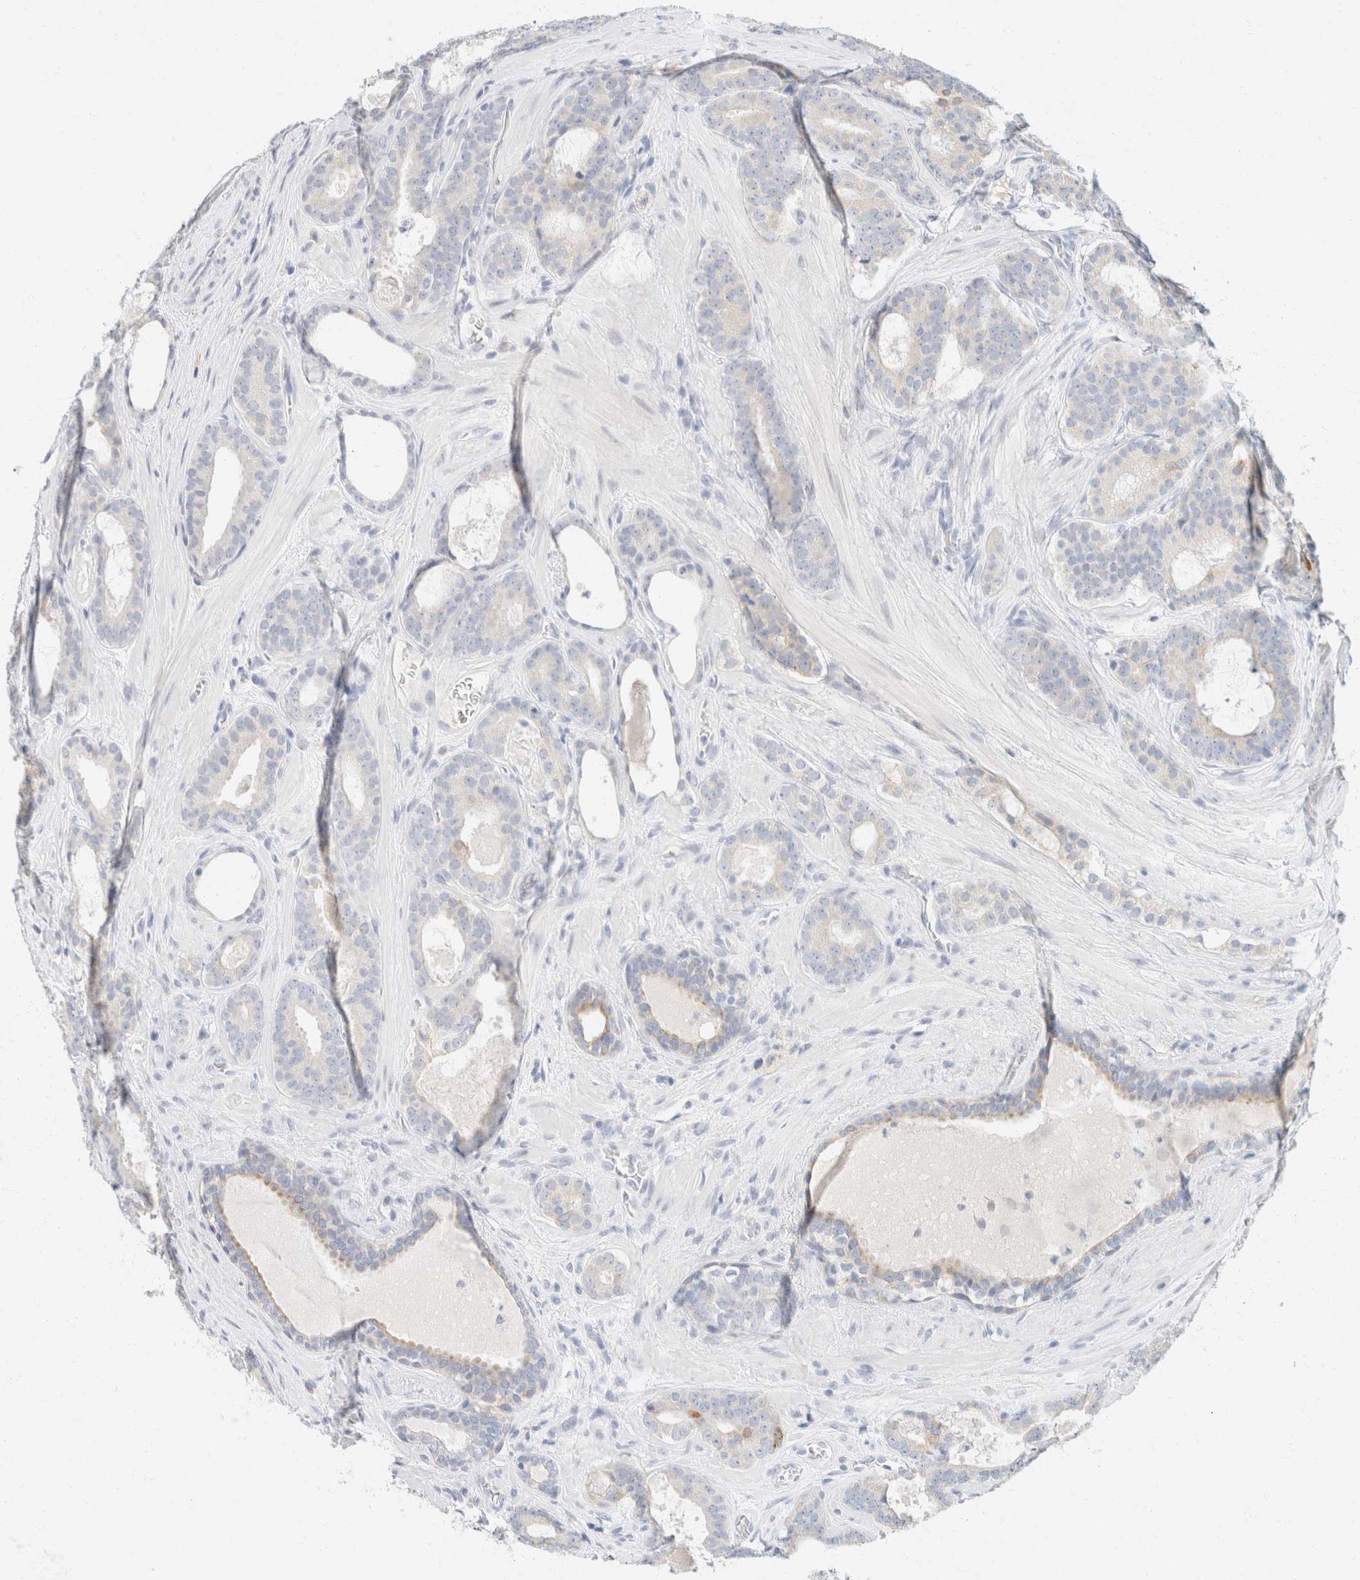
{"staining": {"intensity": "negative", "quantity": "none", "location": "none"}, "tissue": "prostate cancer", "cell_type": "Tumor cells", "image_type": "cancer", "snomed": [{"axis": "morphology", "description": "Adenocarcinoma, High grade"}, {"axis": "topography", "description": "Prostate"}], "caption": "There is no significant expression in tumor cells of prostate high-grade adenocarcinoma.", "gene": "KRT20", "patient": {"sex": "male", "age": 60}}